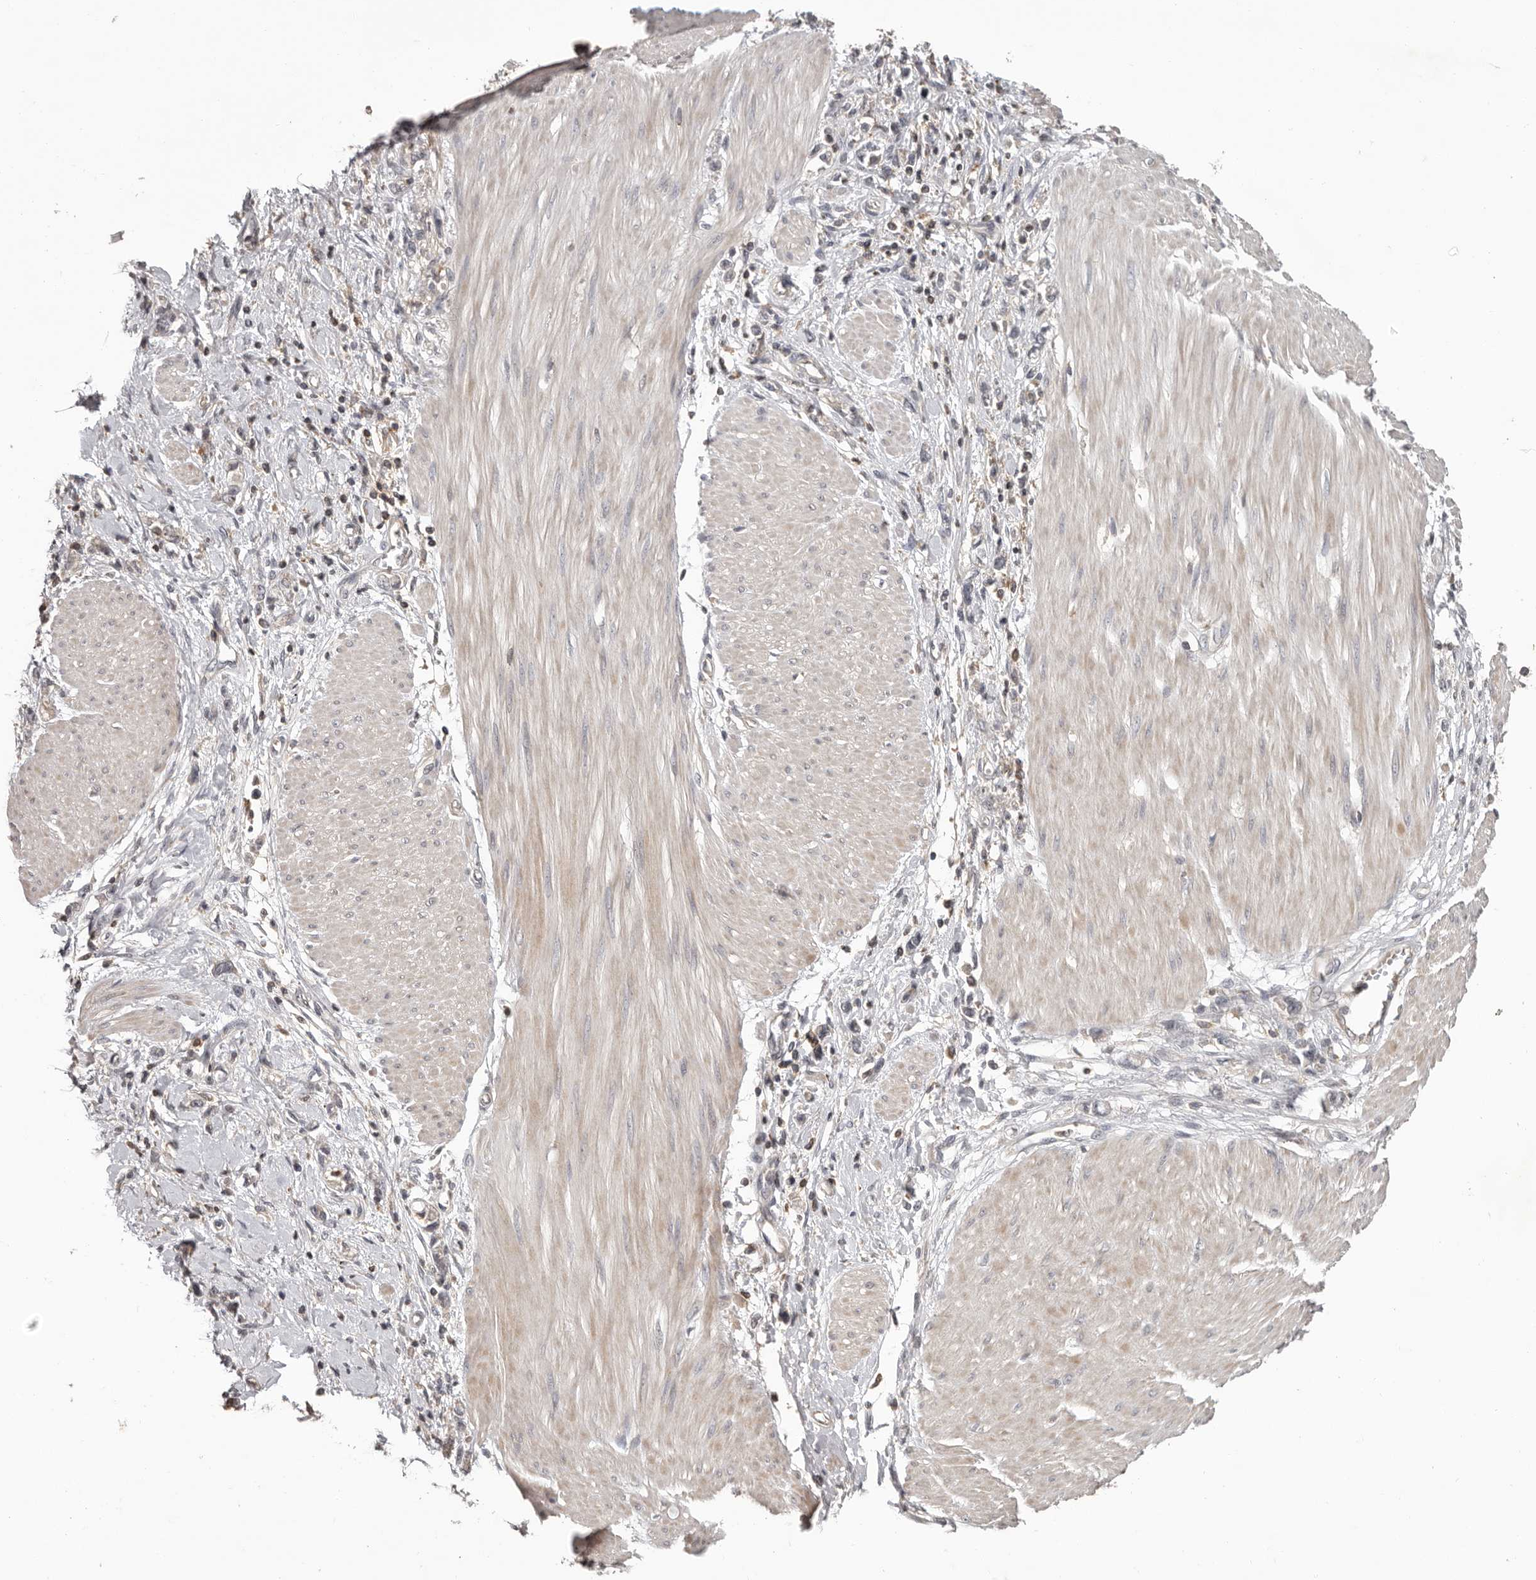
{"staining": {"intensity": "negative", "quantity": "none", "location": "none"}, "tissue": "stomach cancer", "cell_type": "Tumor cells", "image_type": "cancer", "snomed": [{"axis": "morphology", "description": "Adenocarcinoma, NOS"}, {"axis": "topography", "description": "Stomach"}], "caption": "Tumor cells show no significant expression in stomach cancer.", "gene": "ANKRD44", "patient": {"sex": "female", "age": 76}}